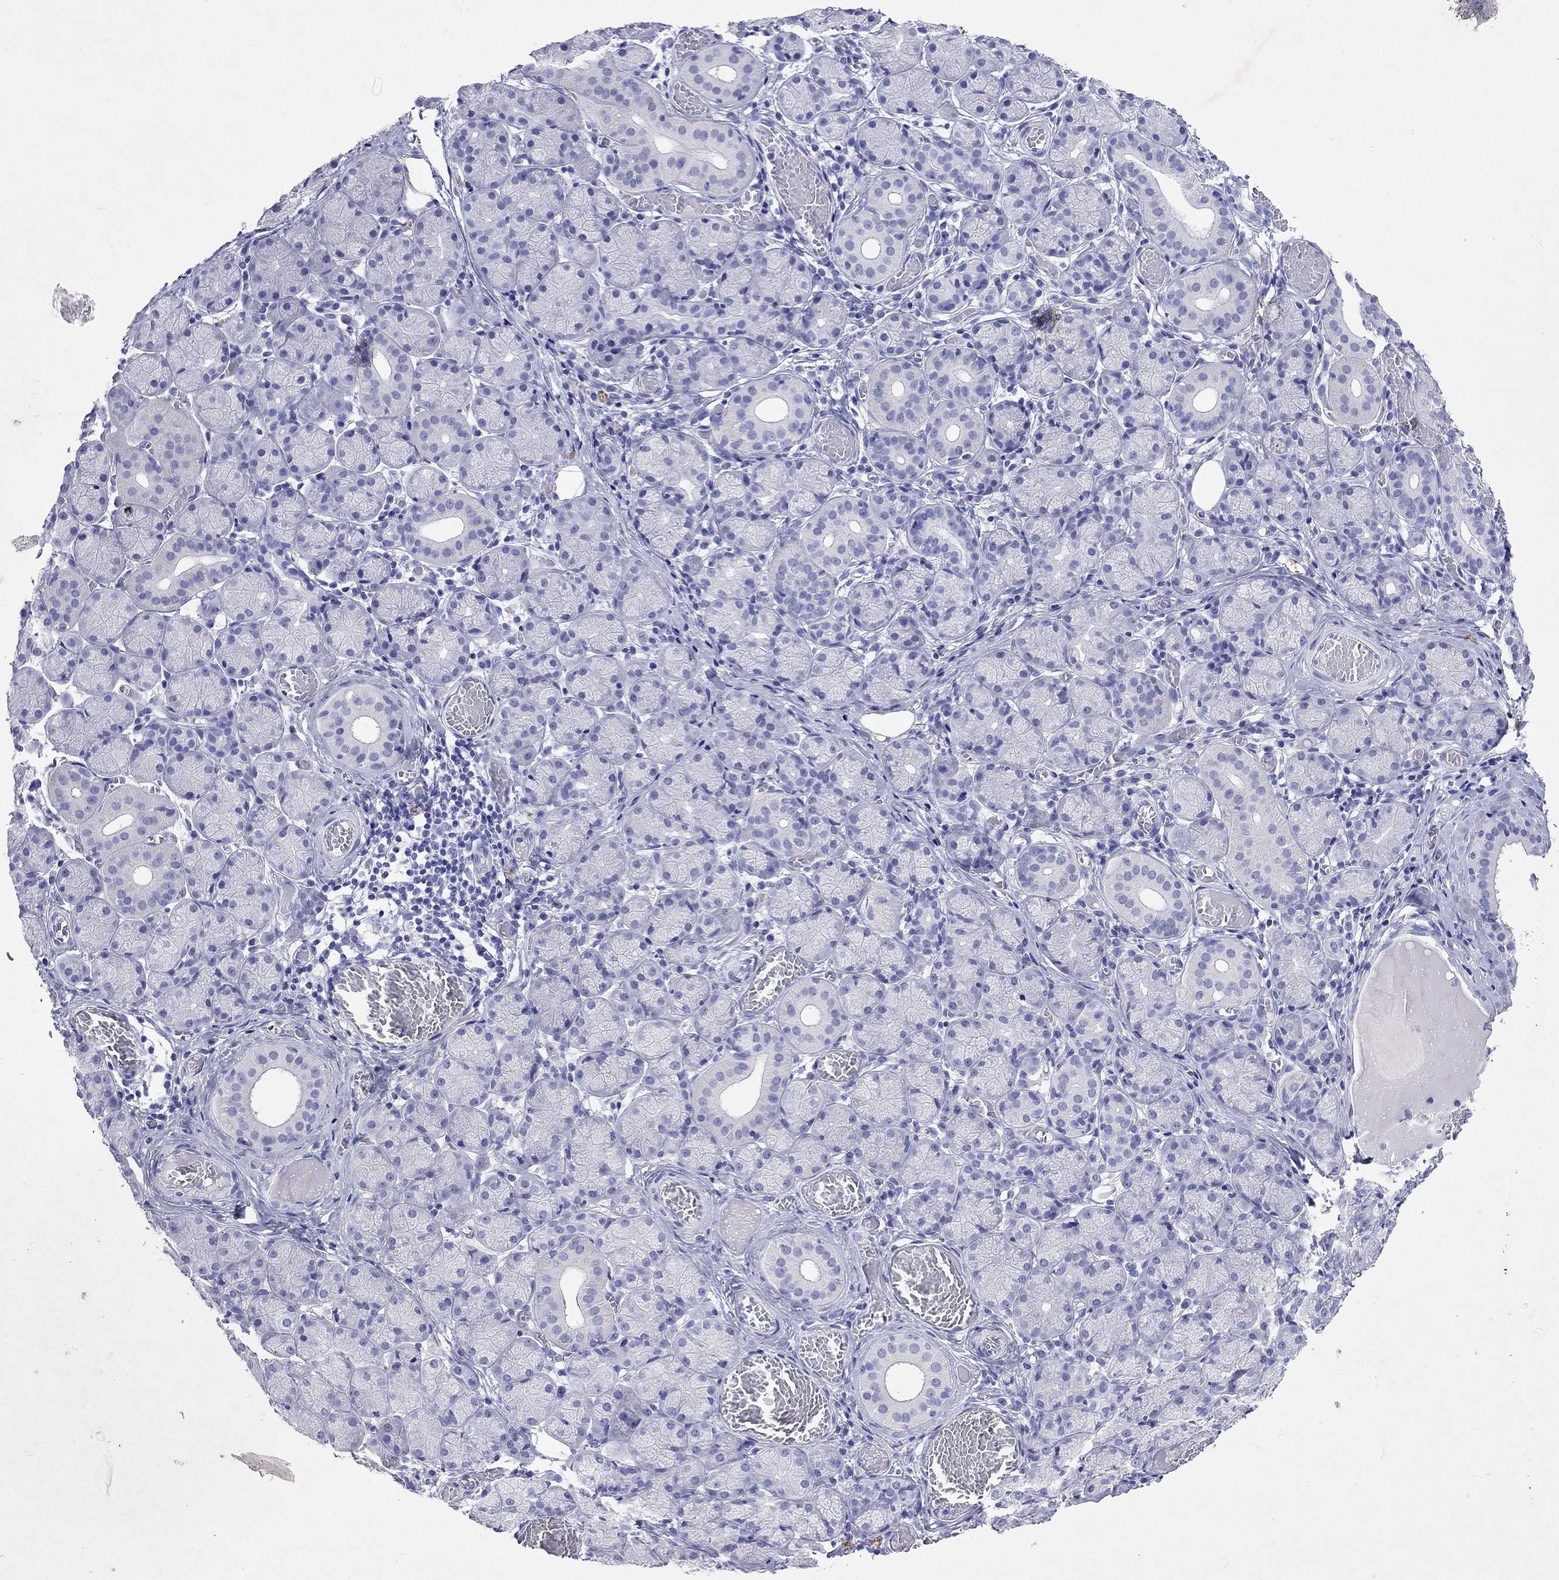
{"staining": {"intensity": "negative", "quantity": "none", "location": "none"}, "tissue": "salivary gland", "cell_type": "Glandular cells", "image_type": "normal", "snomed": [{"axis": "morphology", "description": "Normal tissue, NOS"}, {"axis": "topography", "description": "Salivary gland"}, {"axis": "topography", "description": "Peripheral nerve tissue"}], "caption": "IHC of unremarkable human salivary gland reveals no staining in glandular cells. Nuclei are stained in blue.", "gene": "ARMC12", "patient": {"sex": "female", "age": 24}}